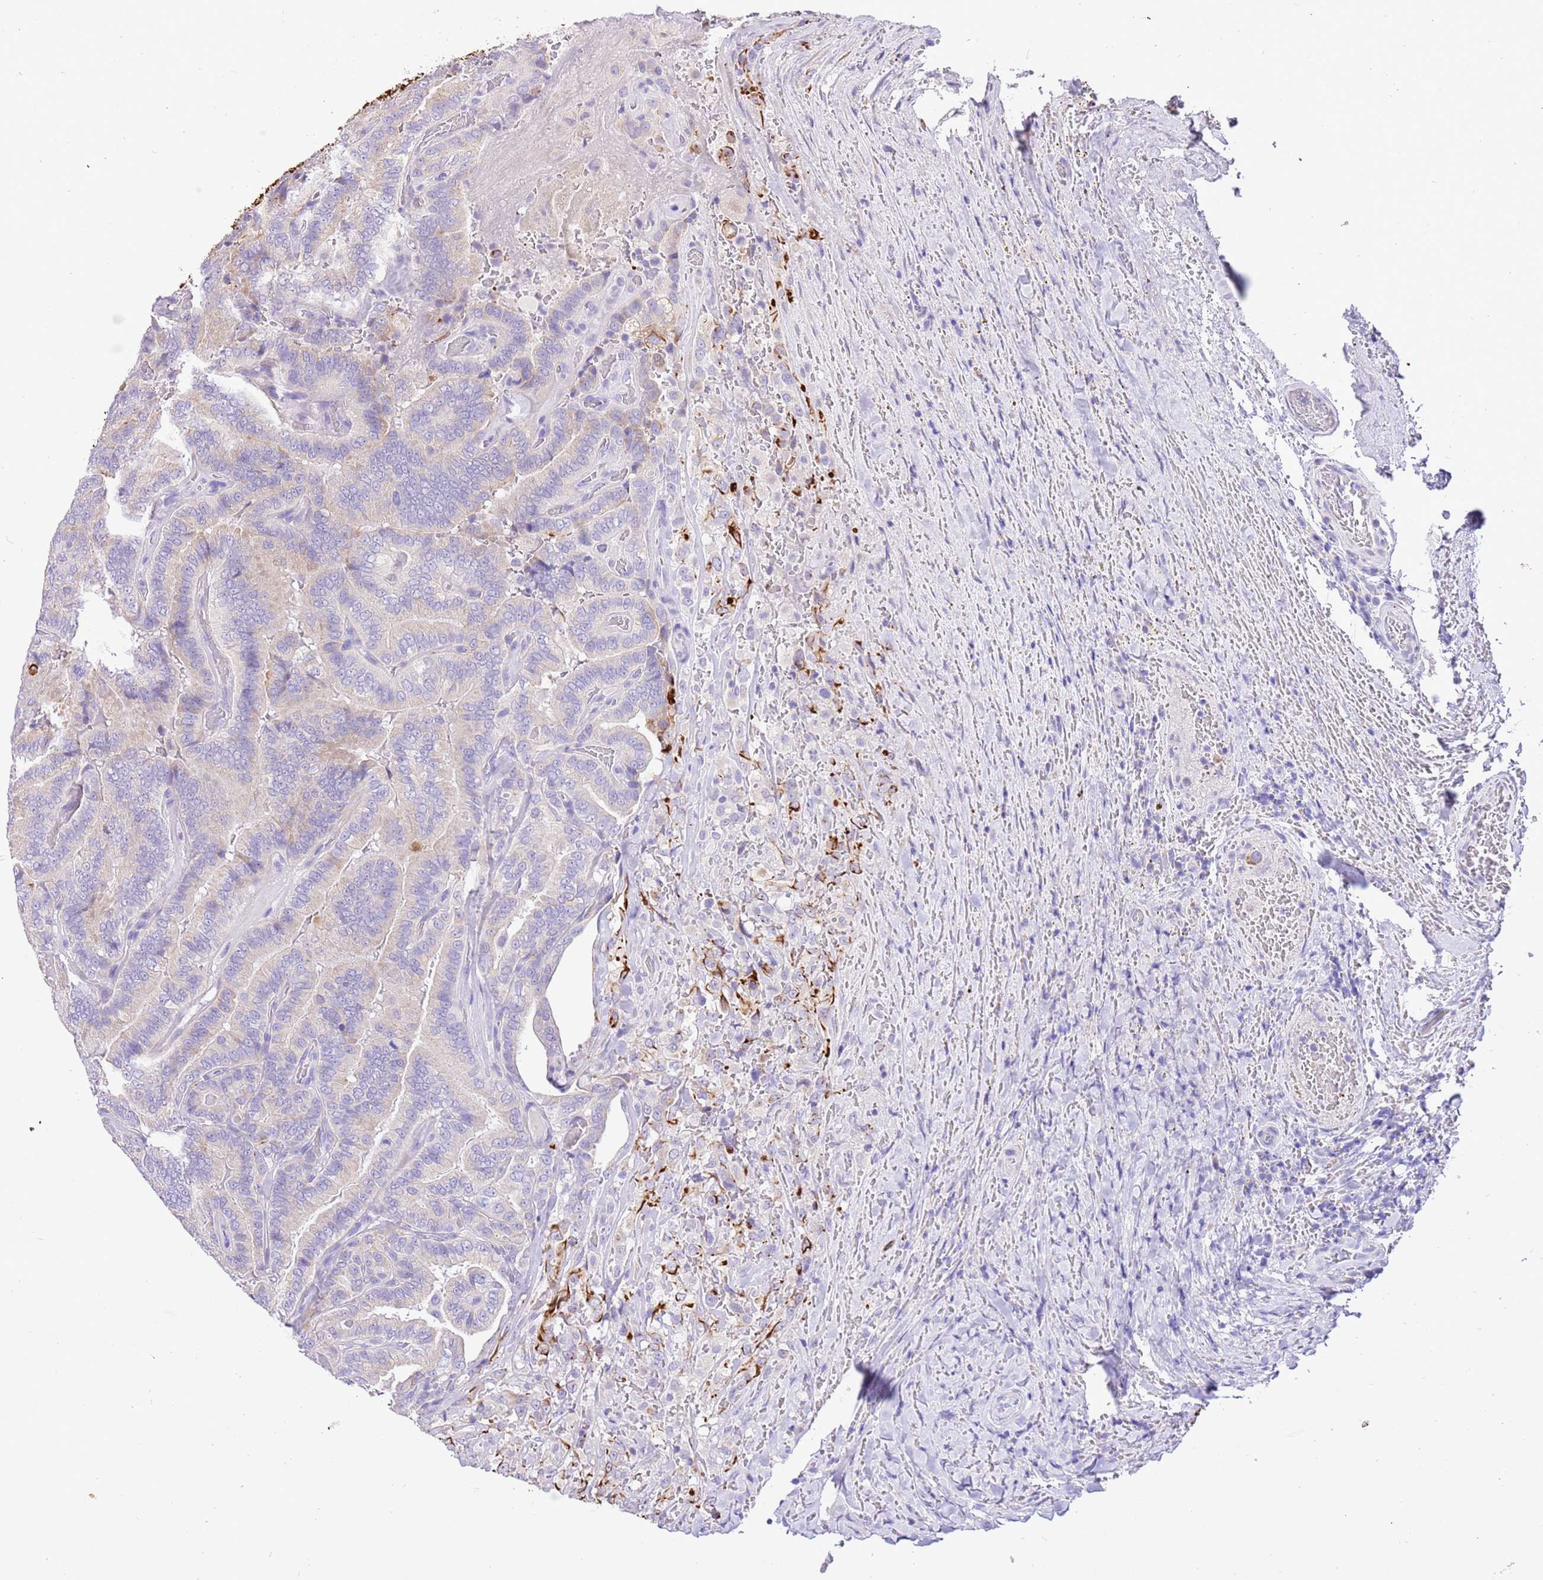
{"staining": {"intensity": "negative", "quantity": "none", "location": "none"}, "tissue": "thyroid cancer", "cell_type": "Tumor cells", "image_type": "cancer", "snomed": [{"axis": "morphology", "description": "Papillary adenocarcinoma, NOS"}, {"axis": "topography", "description": "Thyroid gland"}], "caption": "This is a micrograph of IHC staining of papillary adenocarcinoma (thyroid), which shows no expression in tumor cells.", "gene": "R3HDM4", "patient": {"sex": "male", "age": 61}}